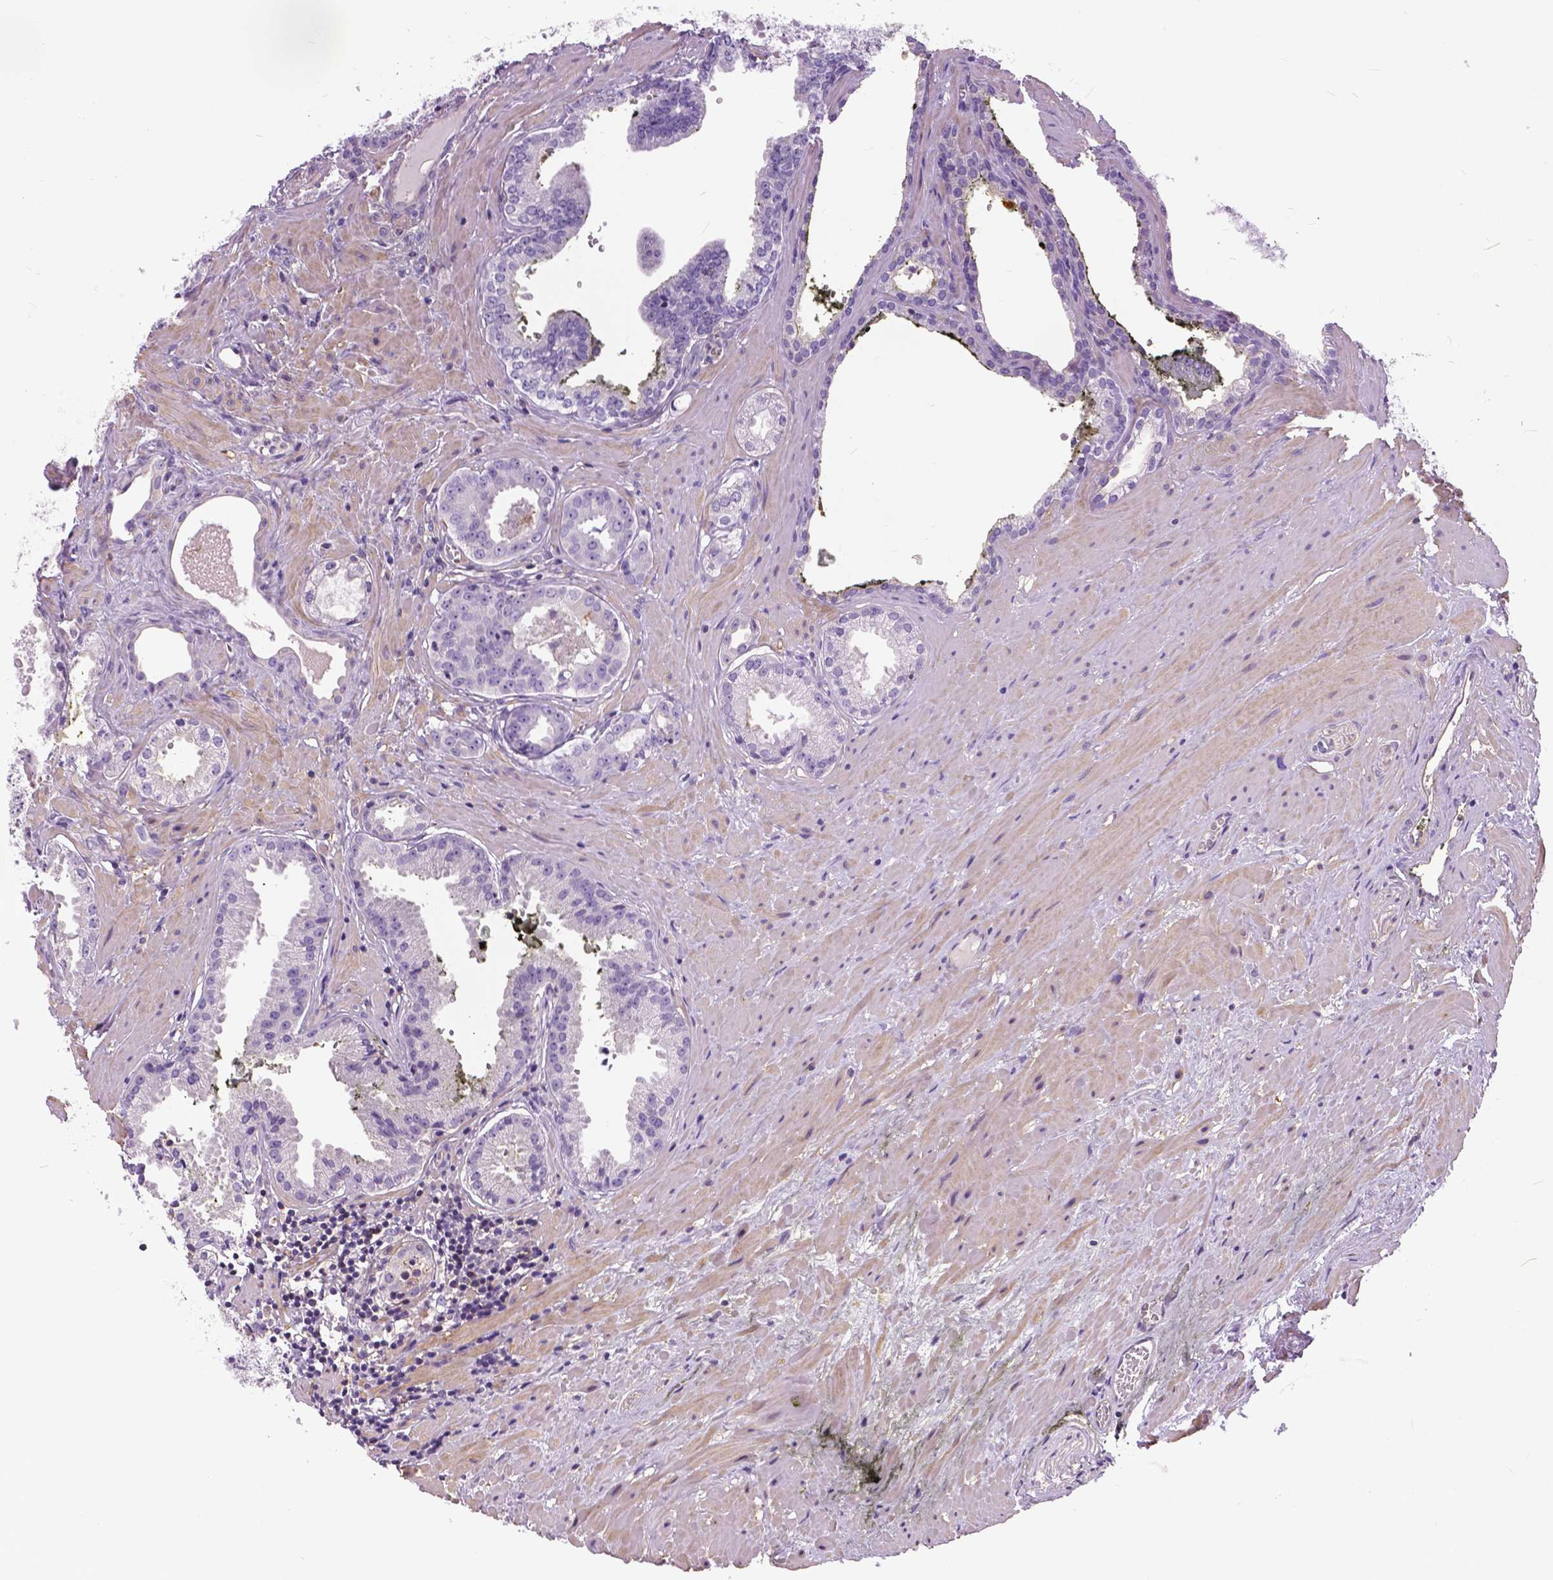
{"staining": {"intensity": "negative", "quantity": "none", "location": "none"}, "tissue": "prostate cancer", "cell_type": "Tumor cells", "image_type": "cancer", "snomed": [{"axis": "morphology", "description": "Adenocarcinoma, NOS"}, {"axis": "morphology", "description": "Adenocarcinoma, Low grade"}, {"axis": "topography", "description": "Prostate"}], "caption": "DAB immunohistochemical staining of human prostate adenocarcinoma (low-grade) reveals no significant expression in tumor cells.", "gene": "ANXA13", "patient": {"sex": "male", "age": 64}}